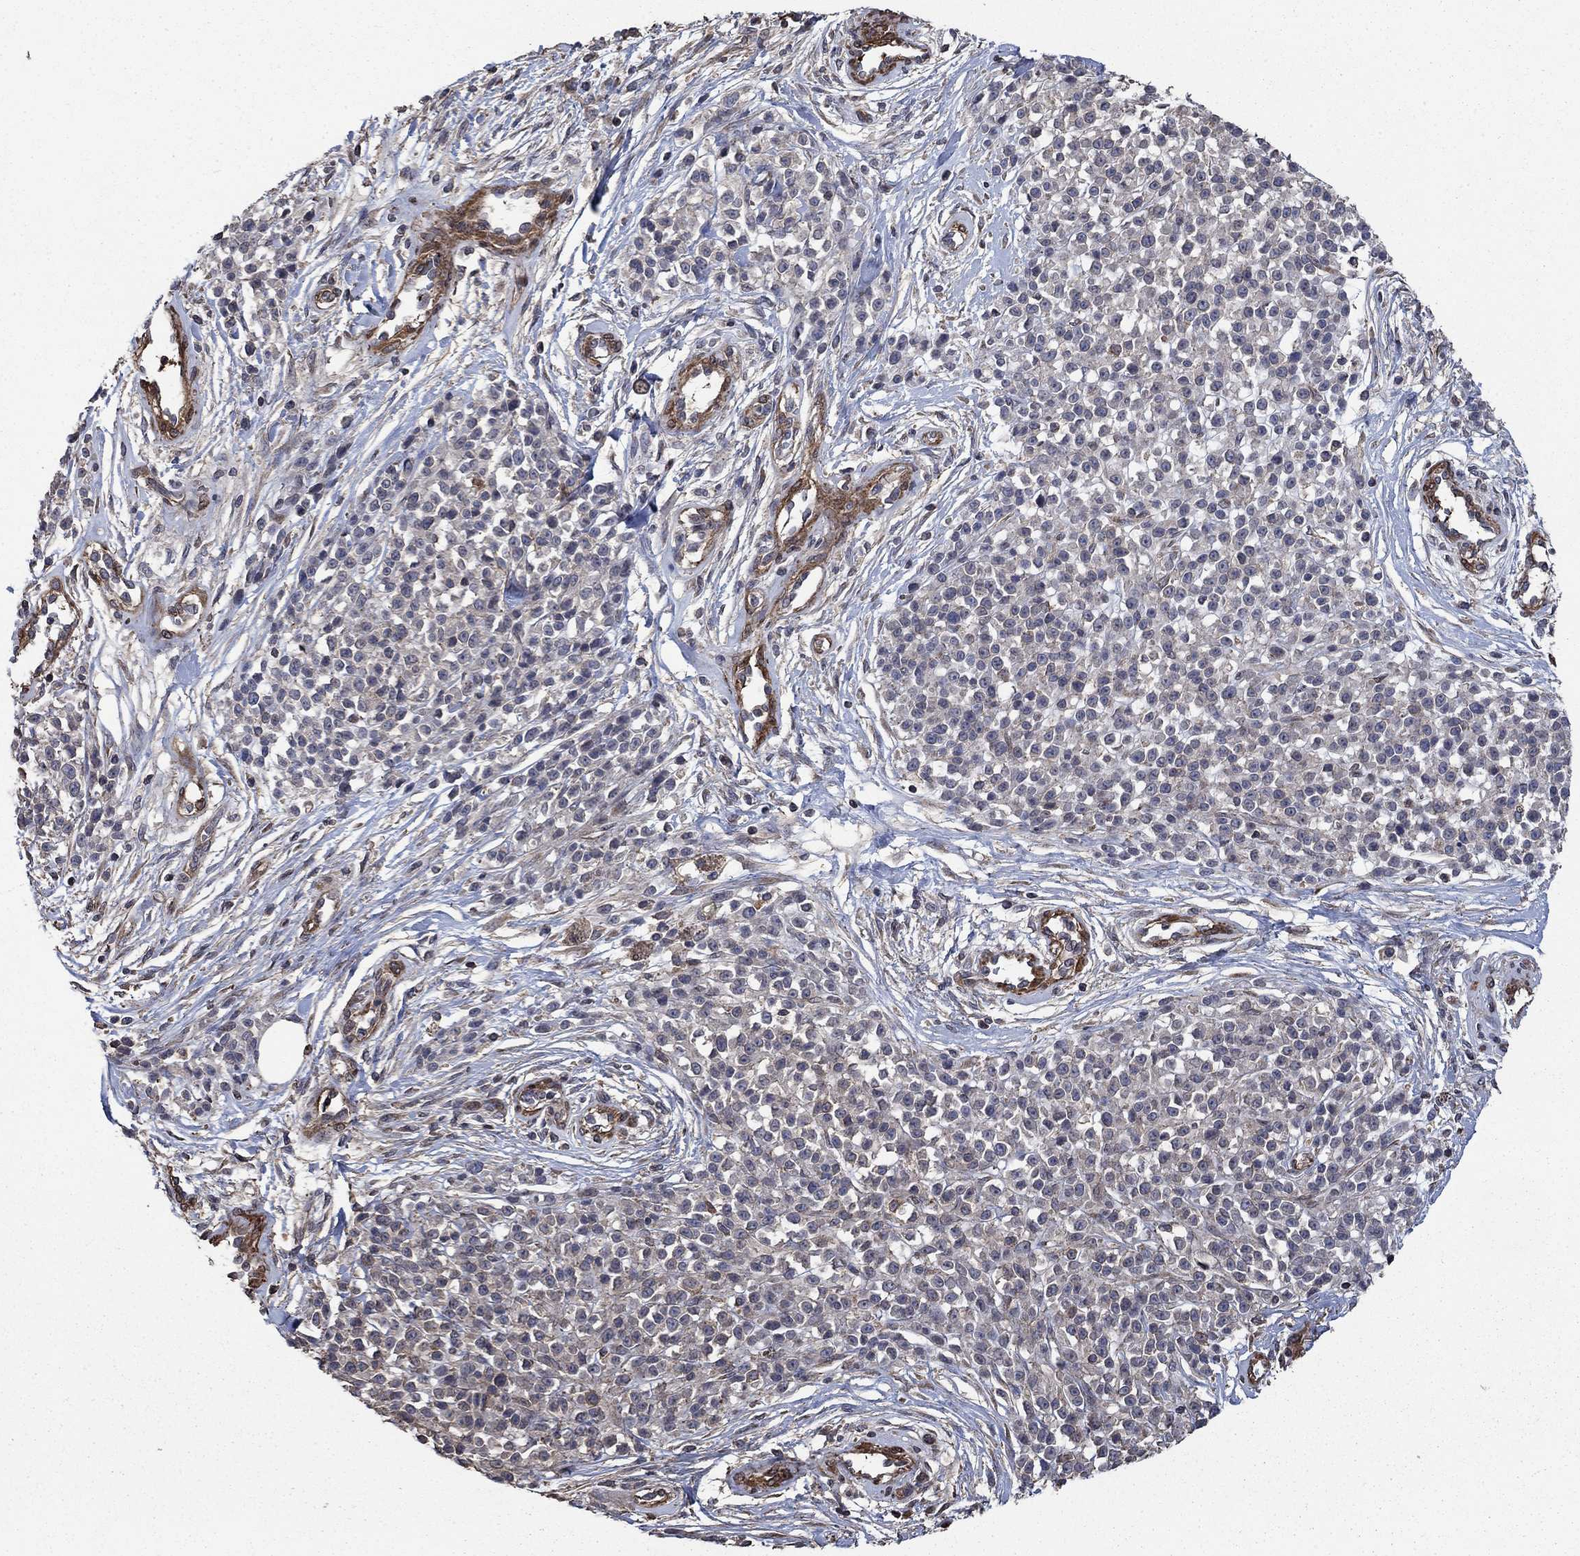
{"staining": {"intensity": "negative", "quantity": "none", "location": "none"}, "tissue": "melanoma", "cell_type": "Tumor cells", "image_type": "cancer", "snomed": [{"axis": "morphology", "description": "Malignant melanoma, NOS"}, {"axis": "topography", "description": "Skin"}, {"axis": "topography", "description": "Skin of trunk"}], "caption": "This is a histopathology image of IHC staining of melanoma, which shows no staining in tumor cells.", "gene": "PDE3A", "patient": {"sex": "male", "age": 74}}